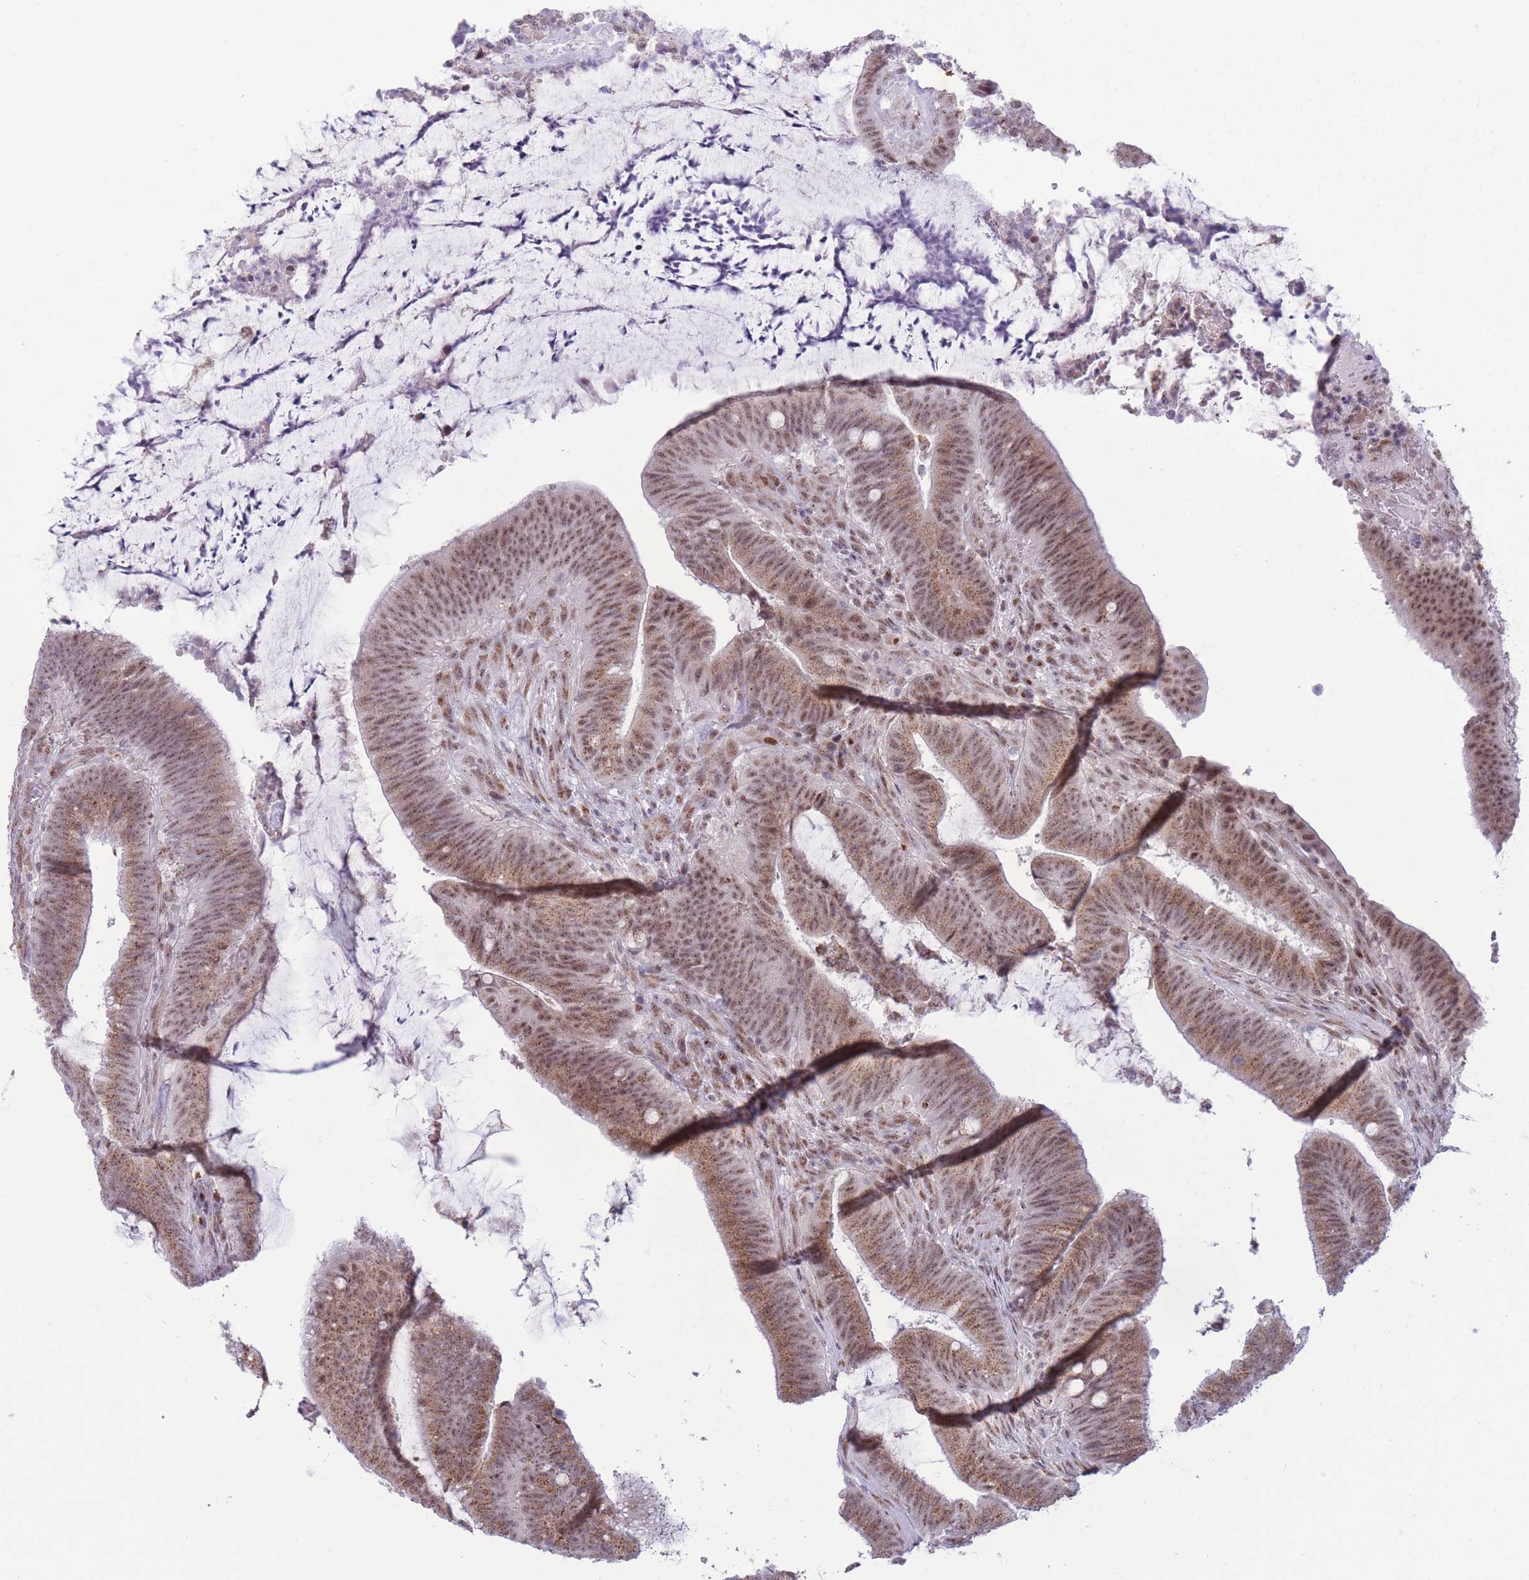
{"staining": {"intensity": "moderate", "quantity": ">75%", "location": "cytoplasmic/membranous,nuclear"}, "tissue": "colorectal cancer", "cell_type": "Tumor cells", "image_type": "cancer", "snomed": [{"axis": "morphology", "description": "Adenocarcinoma, NOS"}, {"axis": "topography", "description": "Colon"}], "caption": "Immunohistochemical staining of colorectal cancer (adenocarcinoma) demonstrates moderate cytoplasmic/membranous and nuclear protein staining in approximately >75% of tumor cells.", "gene": "INO80C", "patient": {"sex": "female", "age": 43}}